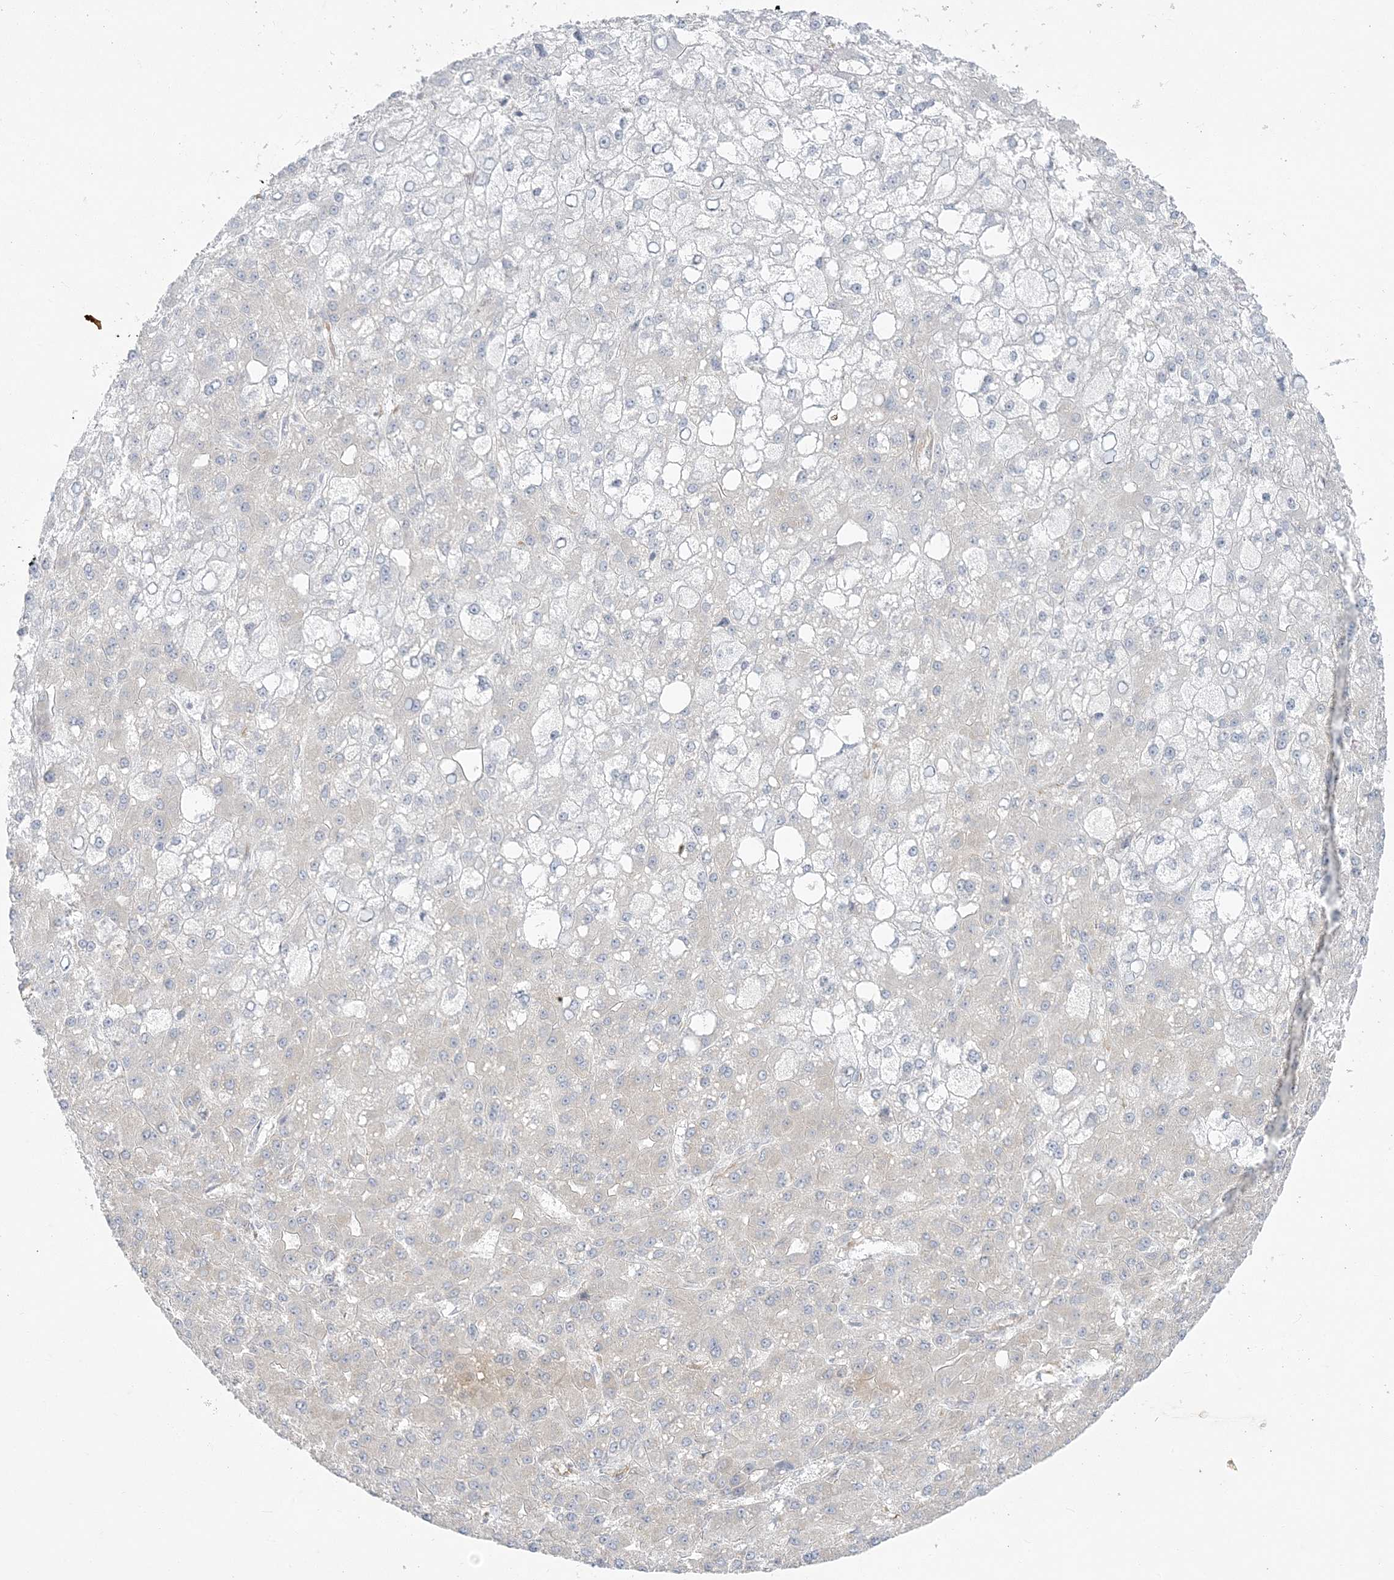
{"staining": {"intensity": "negative", "quantity": "none", "location": "none"}, "tissue": "liver cancer", "cell_type": "Tumor cells", "image_type": "cancer", "snomed": [{"axis": "morphology", "description": "Carcinoma, Hepatocellular, NOS"}, {"axis": "topography", "description": "Liver"}], "caption": "This is a histopathology image of immunohistochemistry staining of liver cancer, which shows no positivity in tumor cells.", "gene": "ZC3H6", "patient": {"sex": "male", "age": 67}}